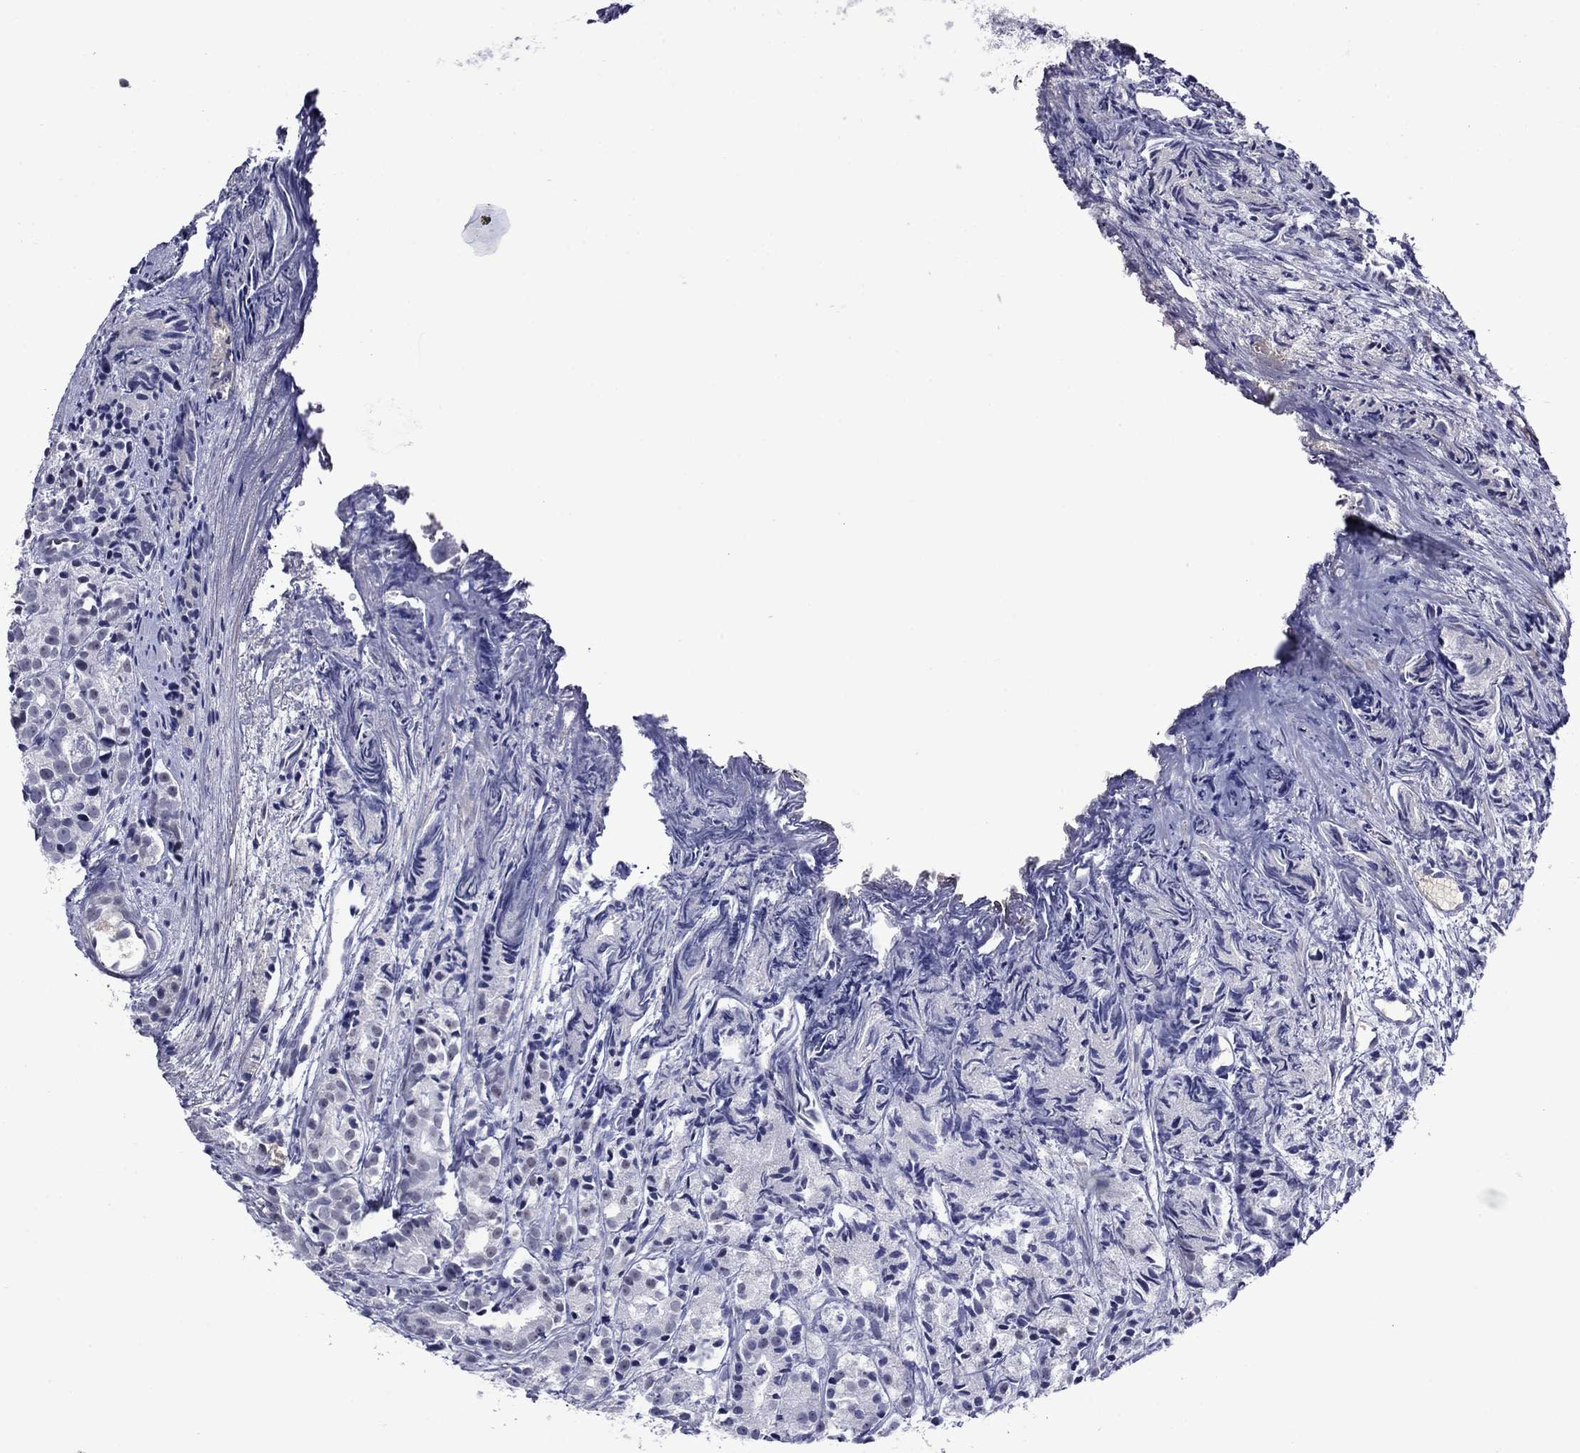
{"staining": {"intensity": "negative", "quantity": "none", "location": "none"}, "tissue": "prostate cancer", "cell_type": "Tumor cells", "image_type": "cancer", "snomed": [{"axis": "morphology", "description": "Adenocarcinoma, Medium grade"}, {"axis": "topography", "description": "Prostate"}], "caption": "An image of human medium-grade adenocarcinoma (prostate) is negative for staining in tumor cells.", "gene": "APOA2", "patient": {"sex": "male", "age": 74}}